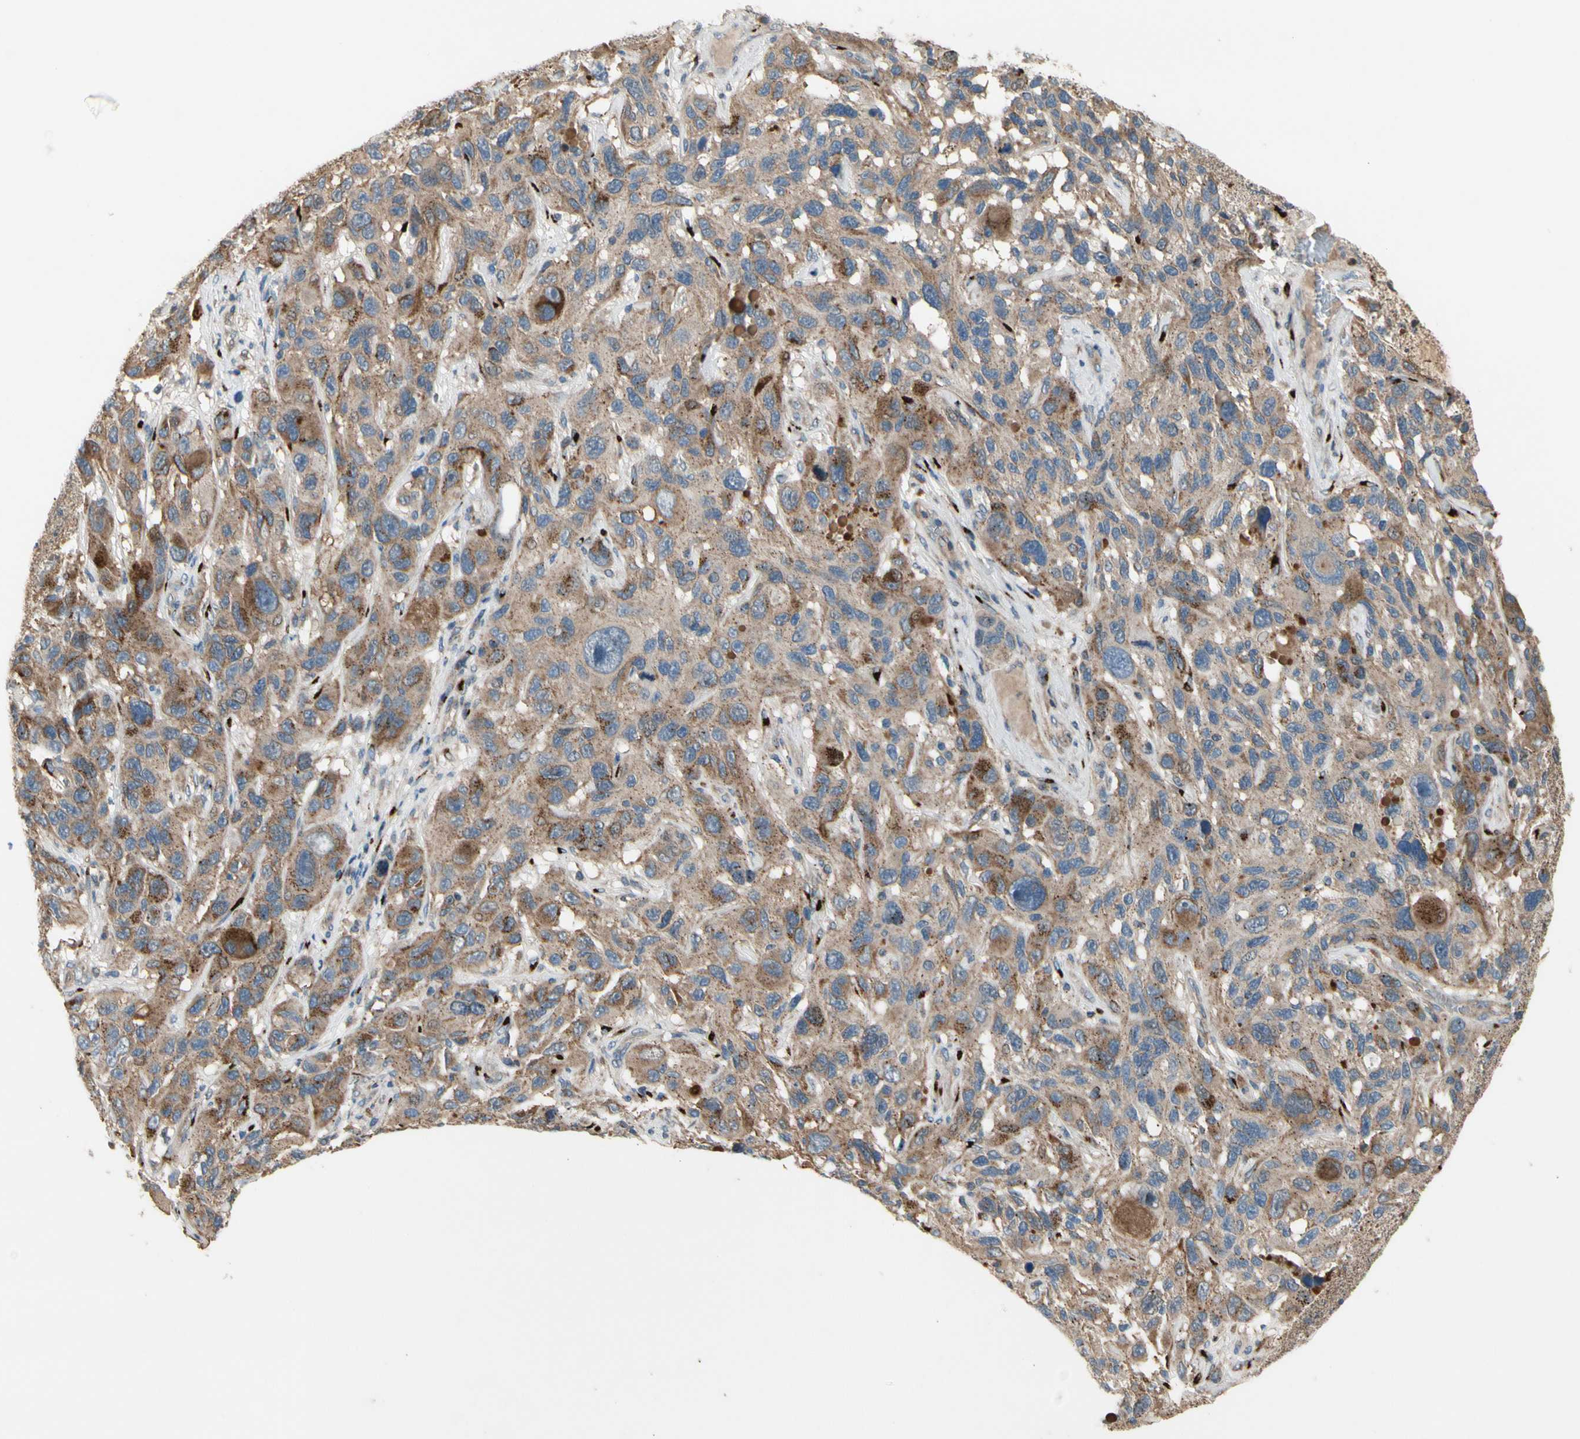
{"staining": {"intensity": "moderate", "quantity": ">75%", "location": "cytoplasmic/membranous"}, "tissue": "melanoma", "cell_type": "Tumor cells", "image_type": "cancer", "snomed": [{"axis": "morphology", "description": "Malignant melanoma, NOS"}, {"axis": "topography", "description": "Skin"}], "caption": "An immunohistochemistry histopathology image of tumor tissue is shown. Protein staining in brown labels moderate cytoplasmic/membranous positivity in melanoma within tumor cells. Ihc stains the protein in brown and the nuclei are stained blue.", "gene": "GALNT5", "patient": {"sex": "male", "age": 53}}